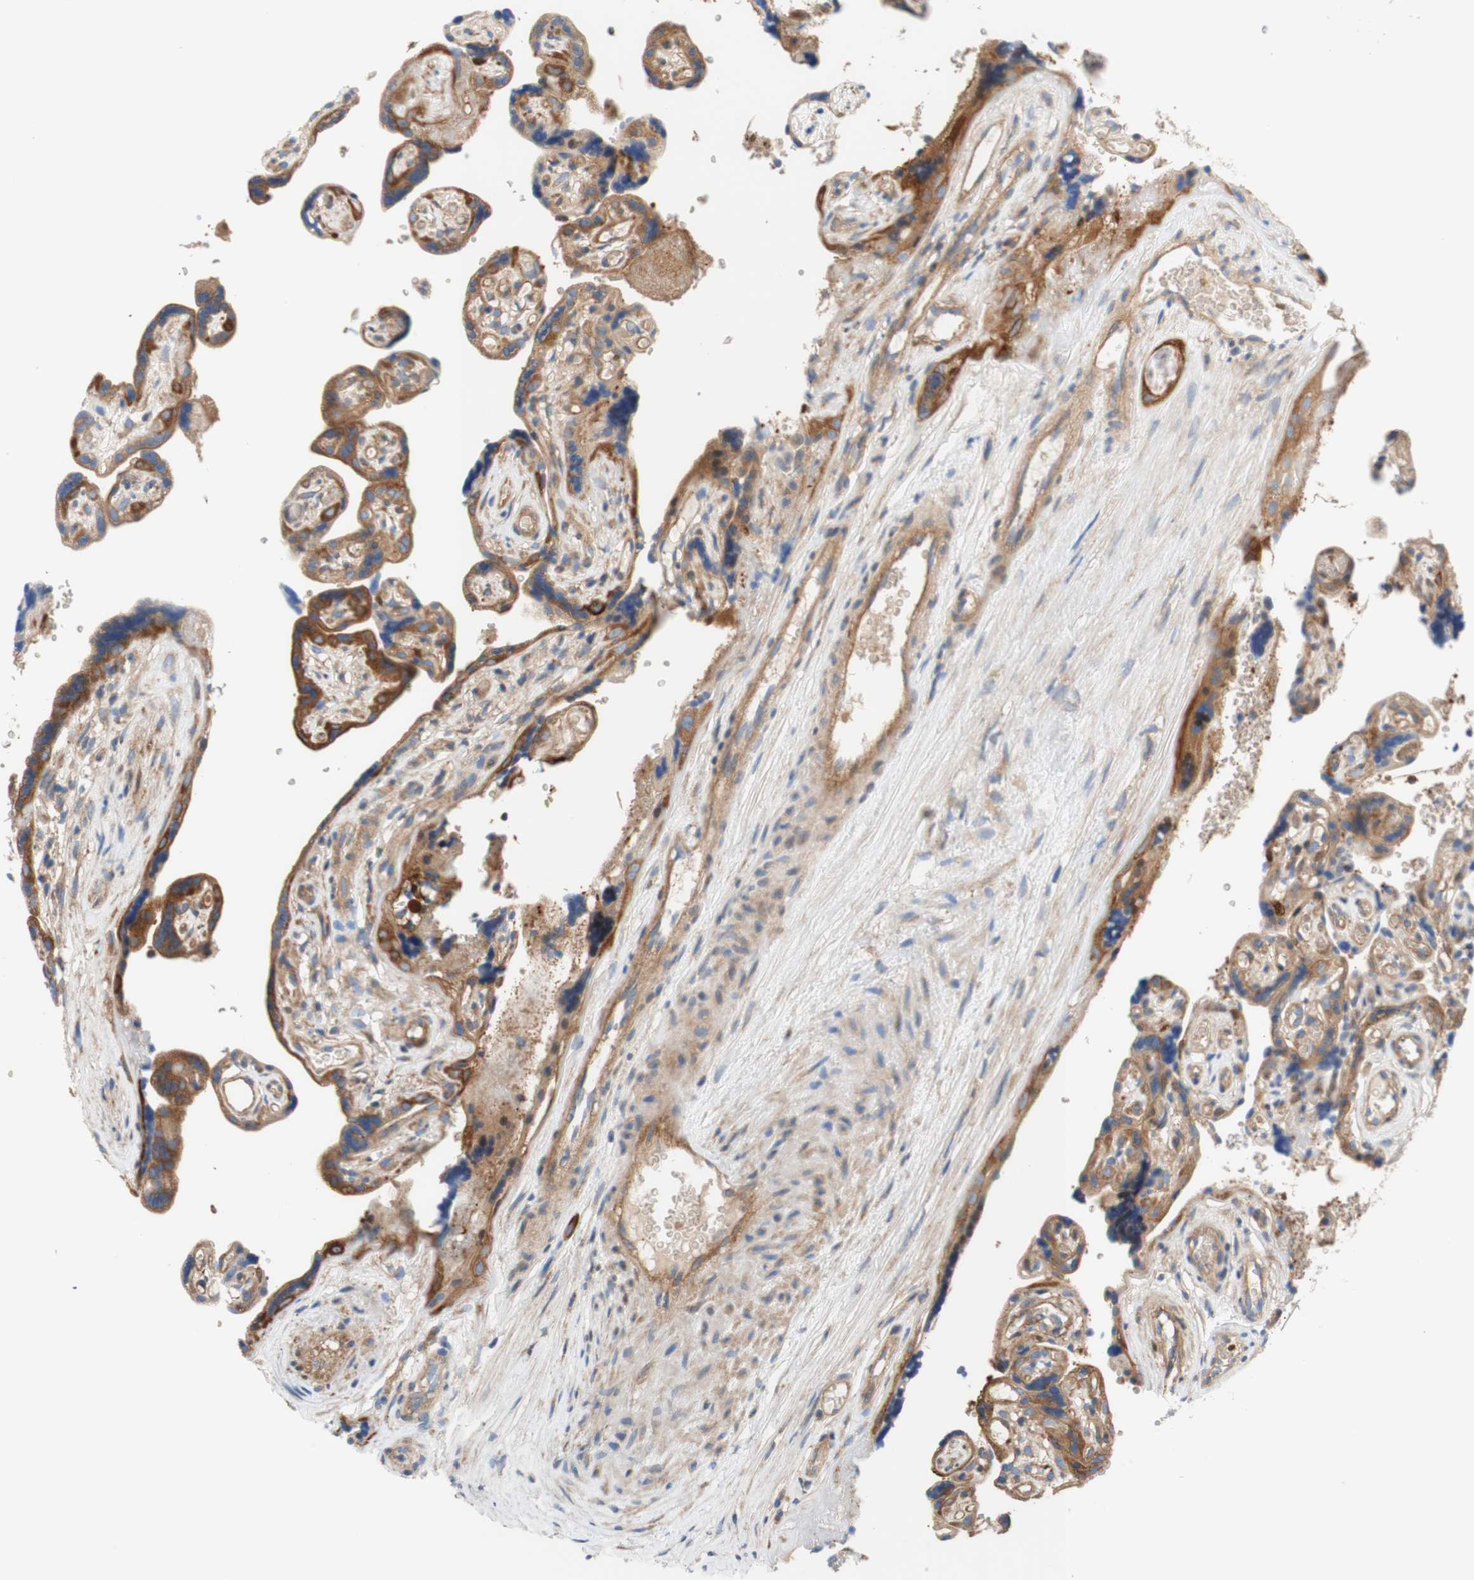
{"staining": {"intensity": "moderate", "quantity": ">75%", "location": "cytoplasmic/membranous"}, "tissue": "placenta", "cell_type": "Decidual cells", "image_type": "normal", "snomed": [{"axis": "morphology", "description": "Normal tissue, NOS"}, {"axis": "topography", "description": "Placenta"}], "caption": "Immunohistochemistry (IHC) photomicrograph of unremarkable placenta stained for a protein (brown), which reveals medium levels of moderate cytoplasmic/membranous positivity in about >75% of decidual cells.", "gene": "STOM", "patient": {"sex": "female", "age": 30}}